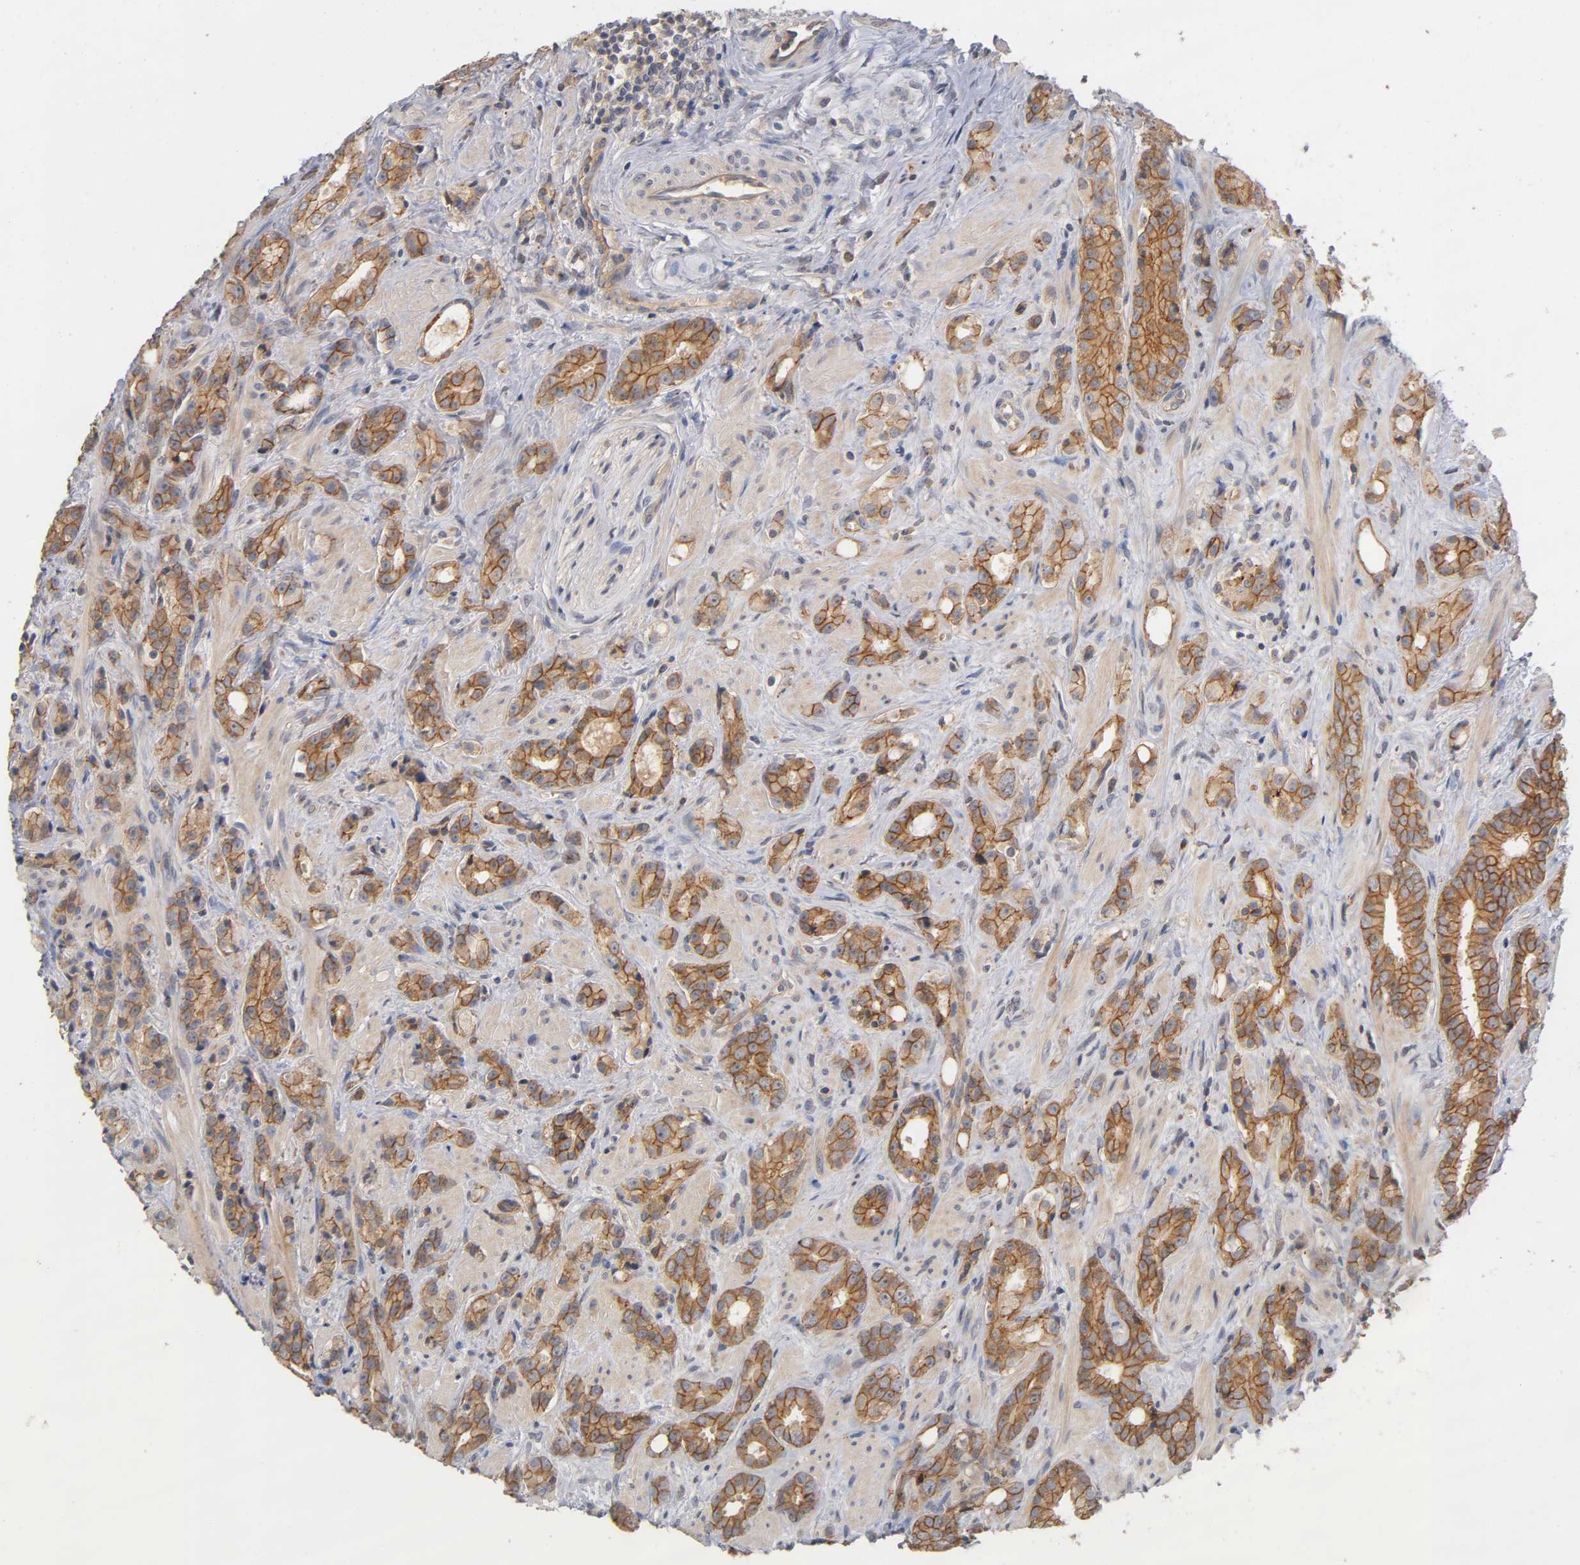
{"staining": {"intensity": "moderate", "quantity": ">75%", "location": "cytoplasmic/membranous"}, "tissue": "prostate cancer", "cell_type": "Tumor cells", "image_type": "cancer", "snomed": [{"axis": "morphology", "description": "Adenocarcinoma, Low grade"}, {"axis": "topography", "description": "Prostate"}], "caption": "Immunohistochemistry (DAB) staining of prostate cancer (low-grade adenocarcinoma) exhibits moderate cytoplasmic/membranous protein staining in approximately >75% of tumor cells.", "gene": "PDZD11", "patient": {"sex": "male", "age": 57}}